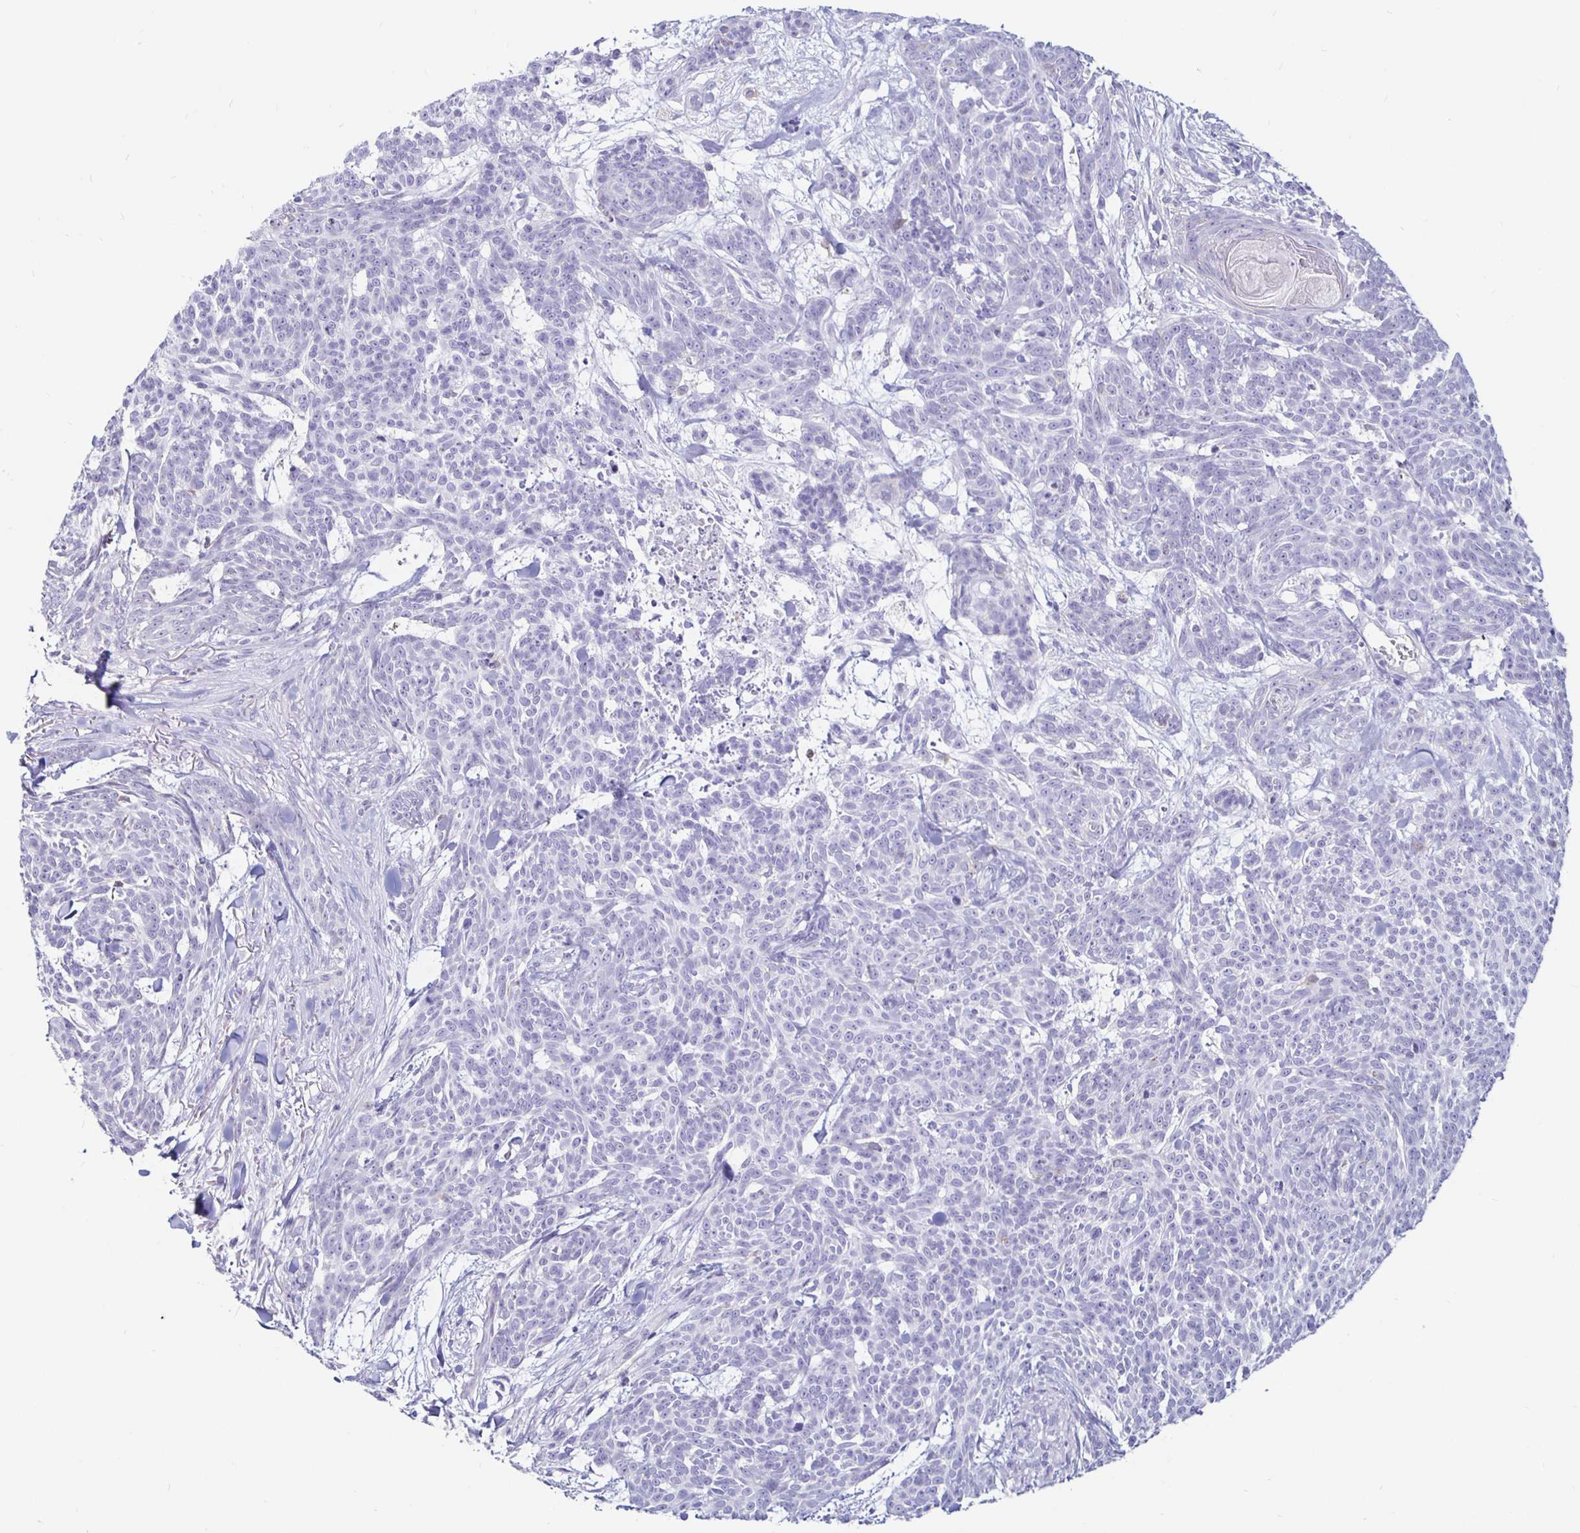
{"staining": {"intensity": "negative", "quantity": "none", "location": "none"}, "tissue": "skin cancer", "cell_type": "Tumor cells", "image_type": "cancer", "snomed": [{"axis": "morphology", "description": "Basal cell carcinoma"}, {"axis": "topography", "description": "Skin"}], "caption": "Skin cancer (basal cell carcinoma) was stained to show a protein in brown. There is no significant positivity in tumor cells. (DAB immunohistochemistry, high magnification).", "gene": "SIRPA", "patient": {"sex": "female", "age": 93}}